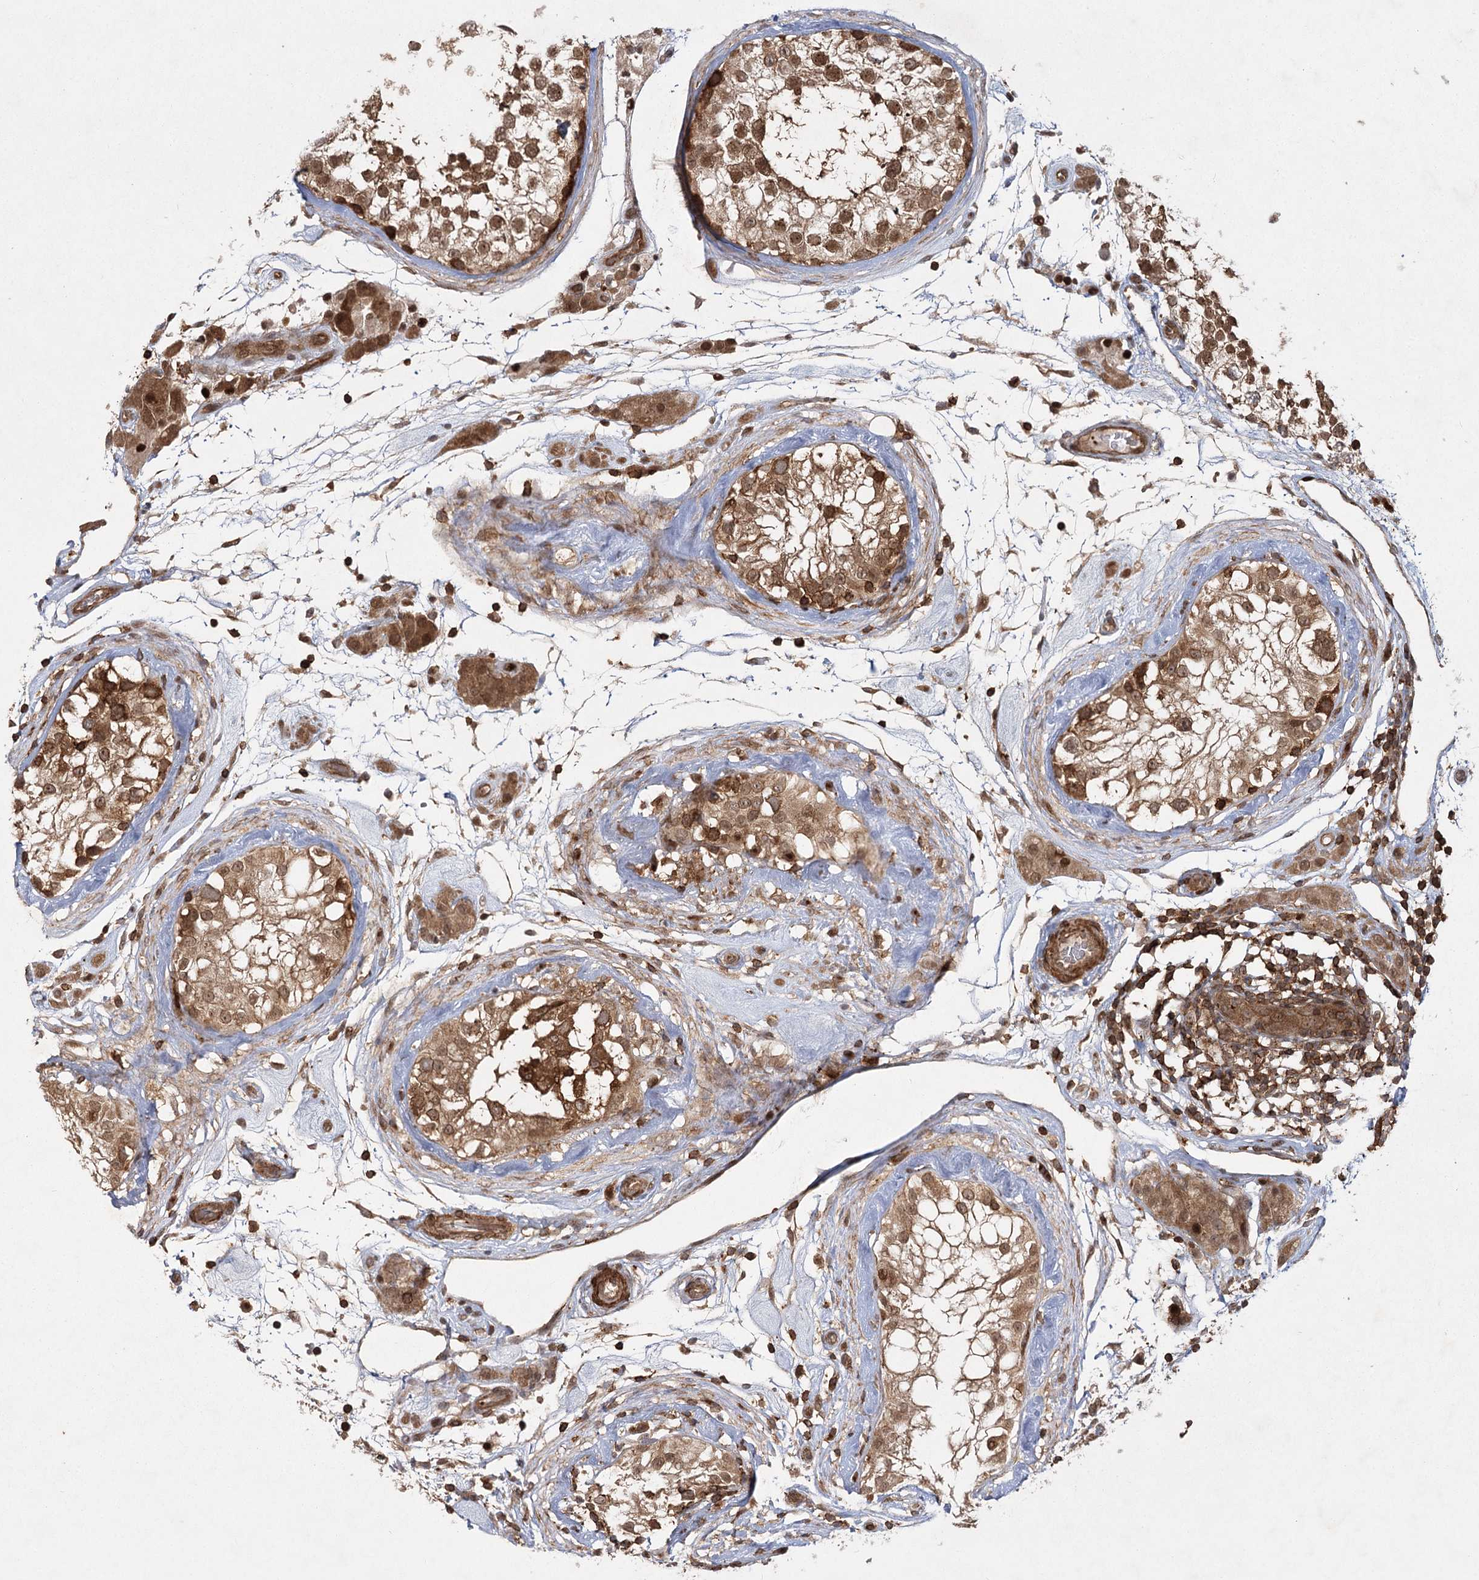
{"staining": {"intensity": "strong", "quantity": ">75%", "location": "cytoplasmic/membranous,nuclear"}, "tissue": "testis", "cell_type": "Cells in seminiferous ducts", "image_type": "normal", "snomed": [{"axis": "morphology", "description": "Normal tissue, NOS"}, {"axis": "topography", "description": "Testis"}], "caption": "About >75% of cells in seminiferous ducts in benign testis display strong cytoplasmic/membranous,nuclear protein positivity as visualized by brown immunohistochemical staining.", "gene": "MDFIC", "patient": {"sex": "male", "age": 46}}